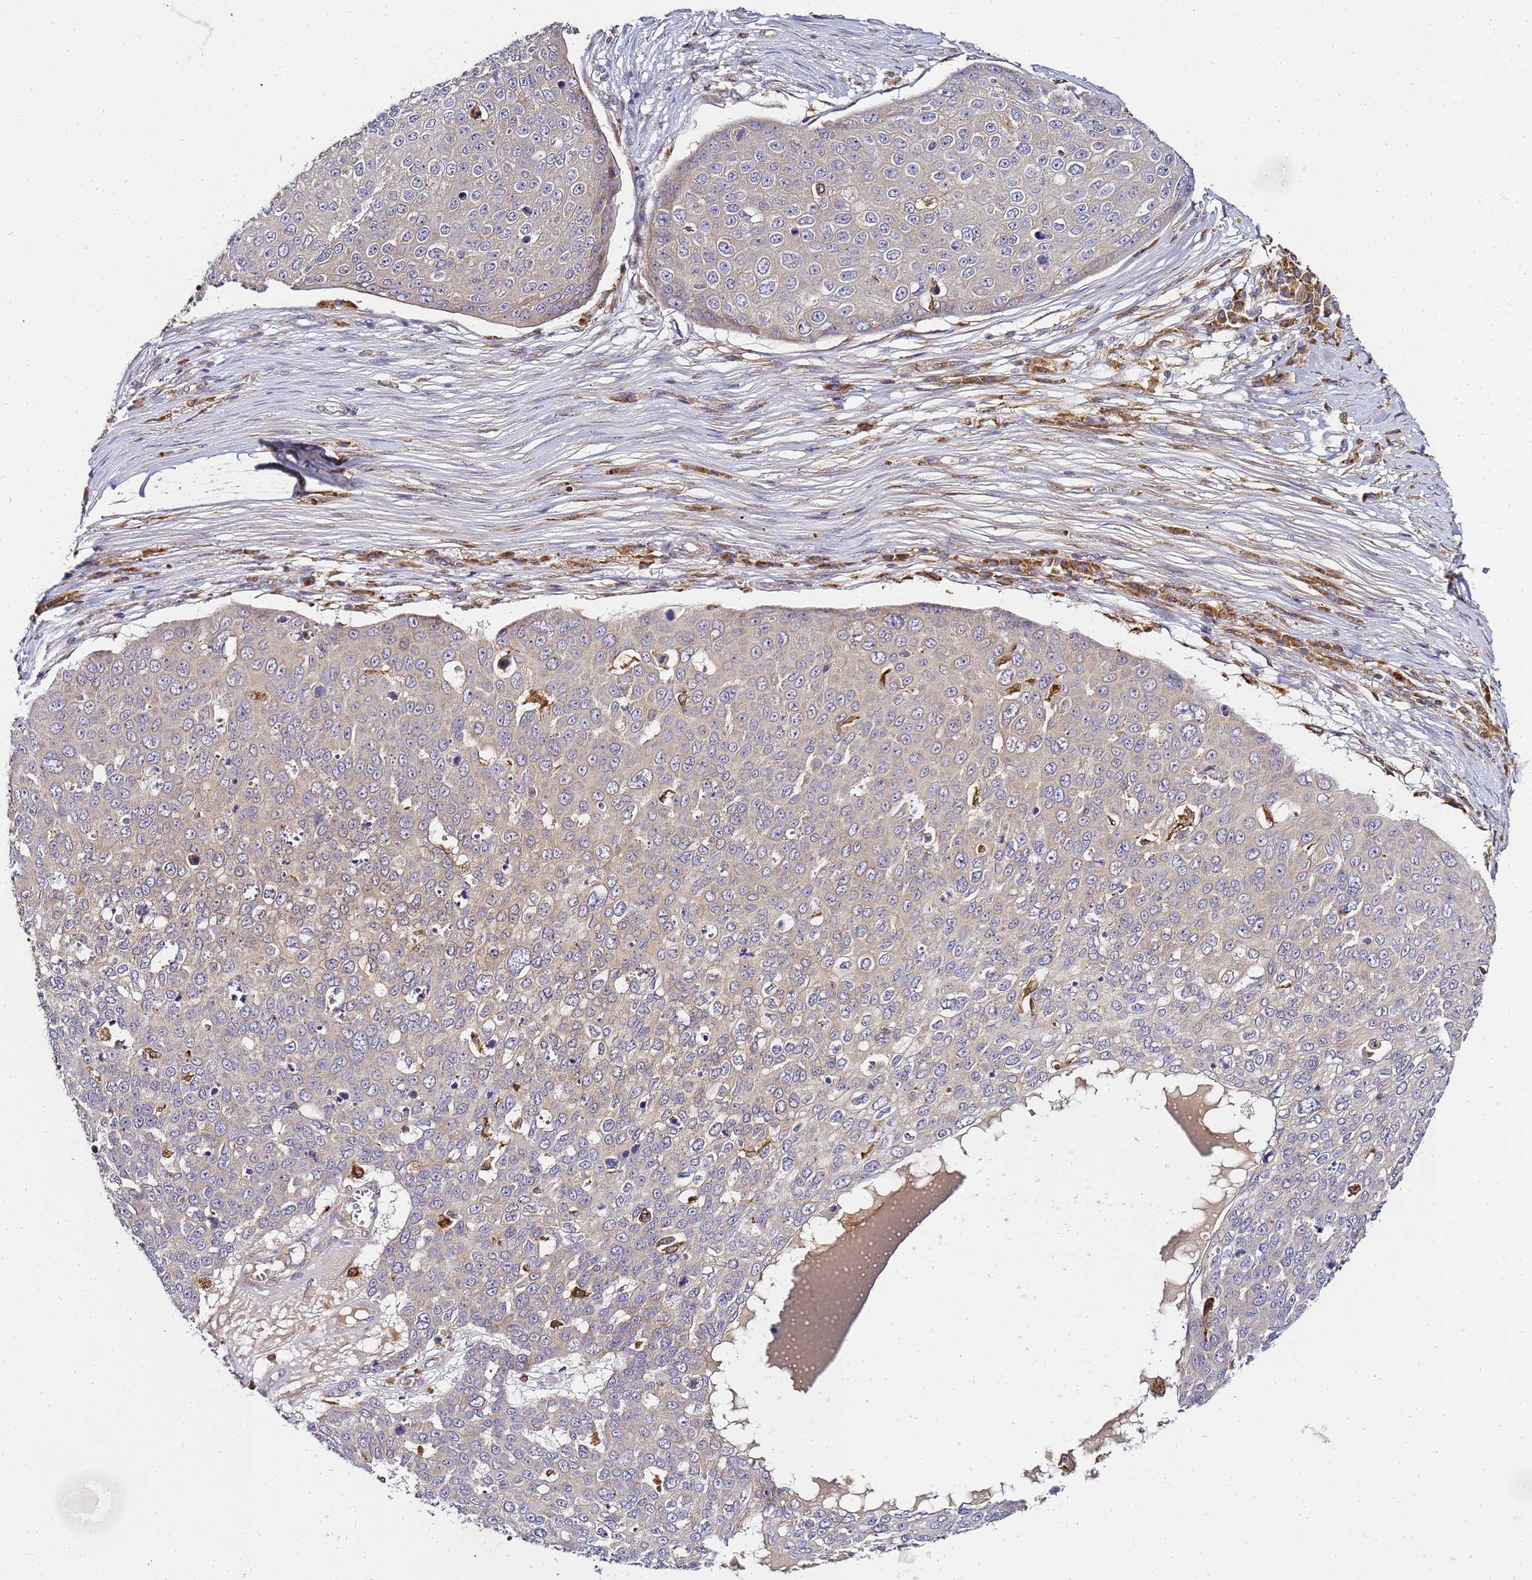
{"staining": {"intensity": "negative", "quantity": "none", "location": "none"}, "tissue": "skin cancer", "cell_type": "Tumor cells", "image_type": "cancer", "snomed": [{"axis": "morphology", "description": "Squamous cell carcinoma, NOS"}, {"axis": "topography", "description": "Skin"}], "caption": "This is an immunohistochemistry photomicrograph of squamous cell carcinoma (skin). There is no positivity in tumor cells.", "gene": "ADPGK", "patient": {"sex": "male", "age": 71}}